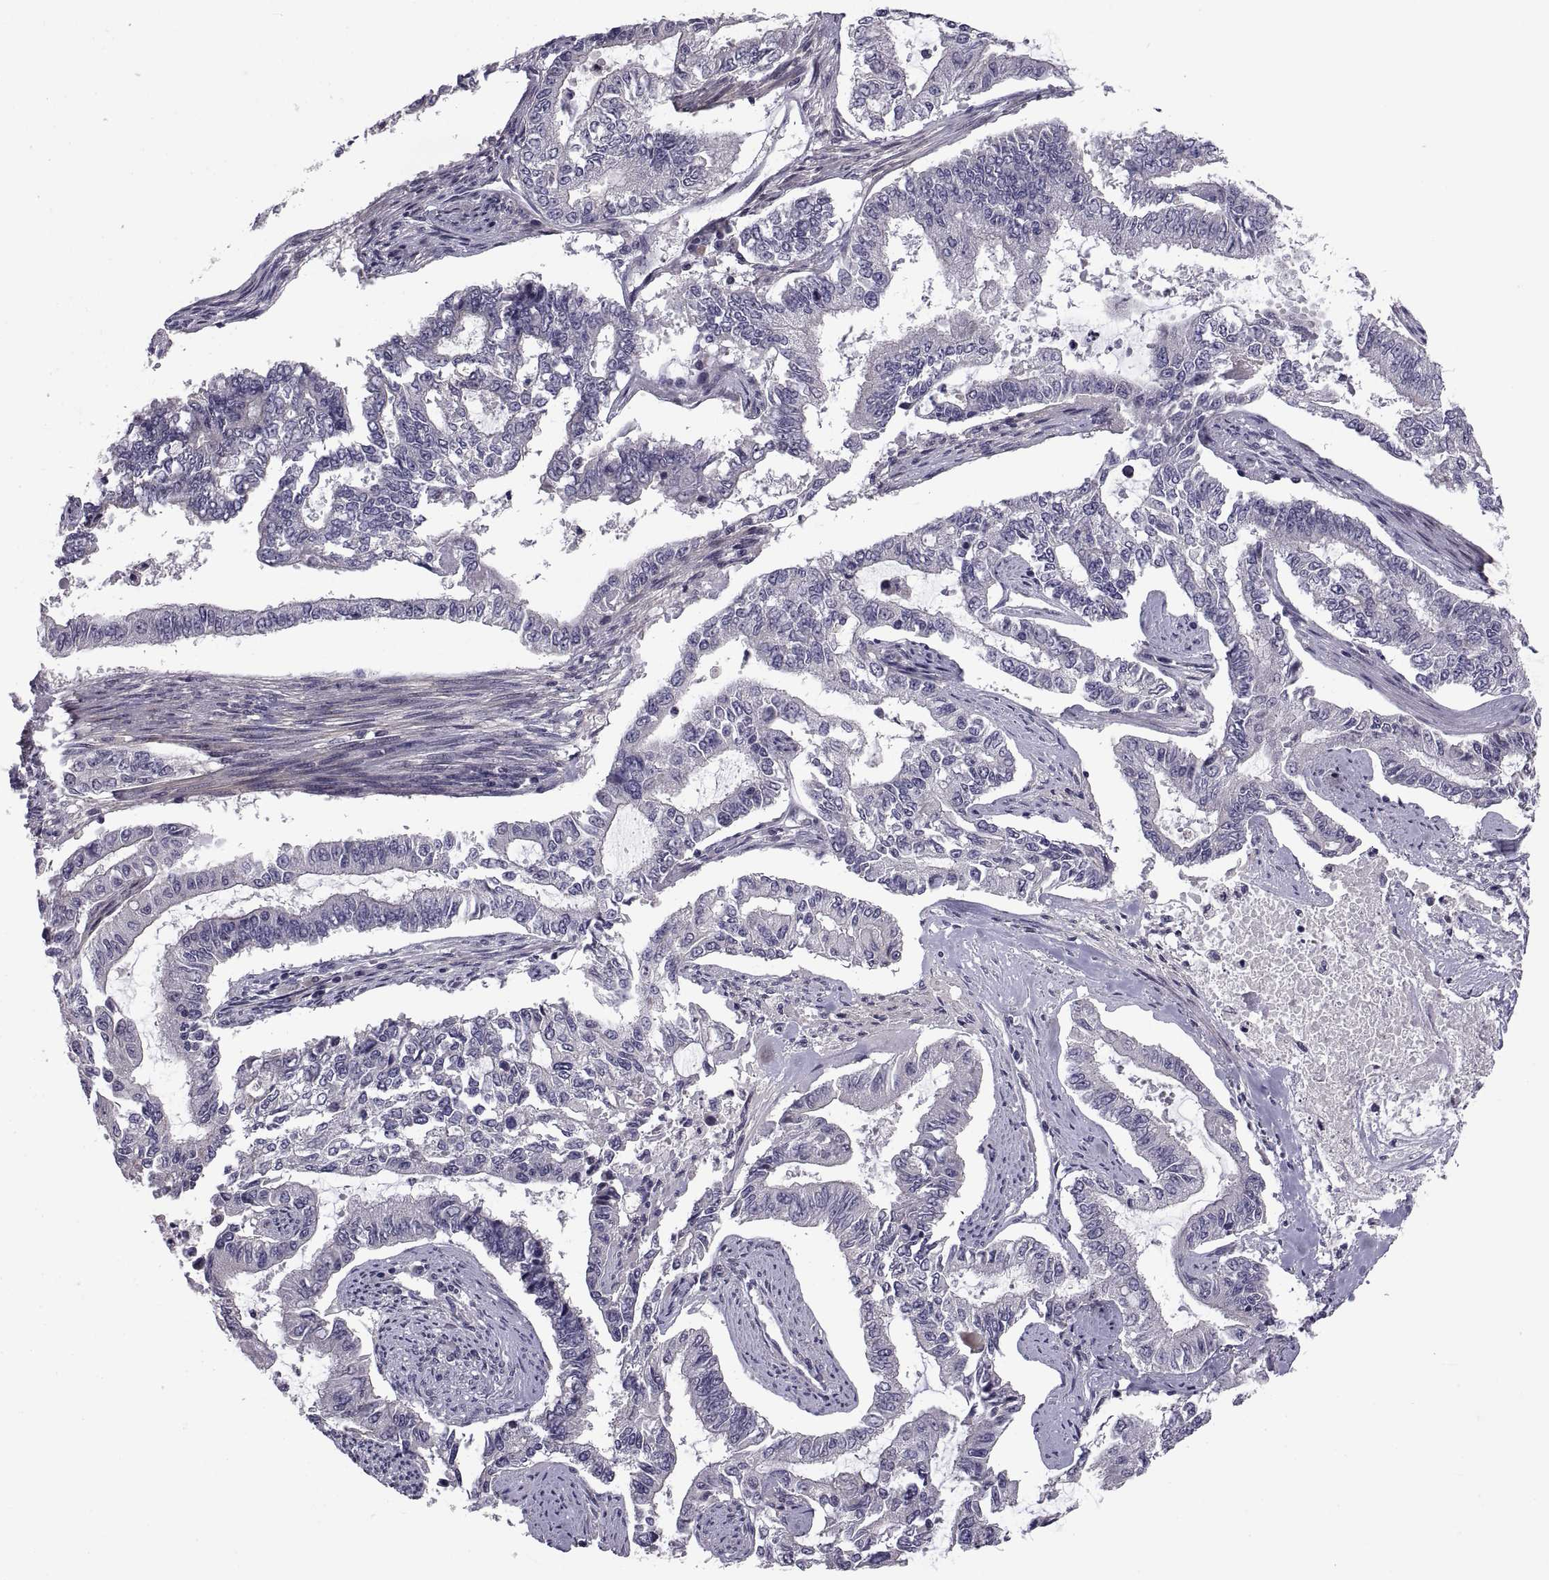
{"staining": {"intensity": "negative", "quantity": "none", "location": "none"}, "tissue": "endometrial cancer", "cell_type": "Tumor cells", "image_type": "cancer", "snomed": [{"axis": "morphology", "description": "Adenocarcinoma, NOS"}, {"axis": "topography", "description": "Uterus"}], "caption": "Human endometrial cancer (adenocarcinoma) stained for a protein using IHC shows no expression in tumor cells.", "gene": "NPTX2", "patient": {"sex": "female", "age": 59}}